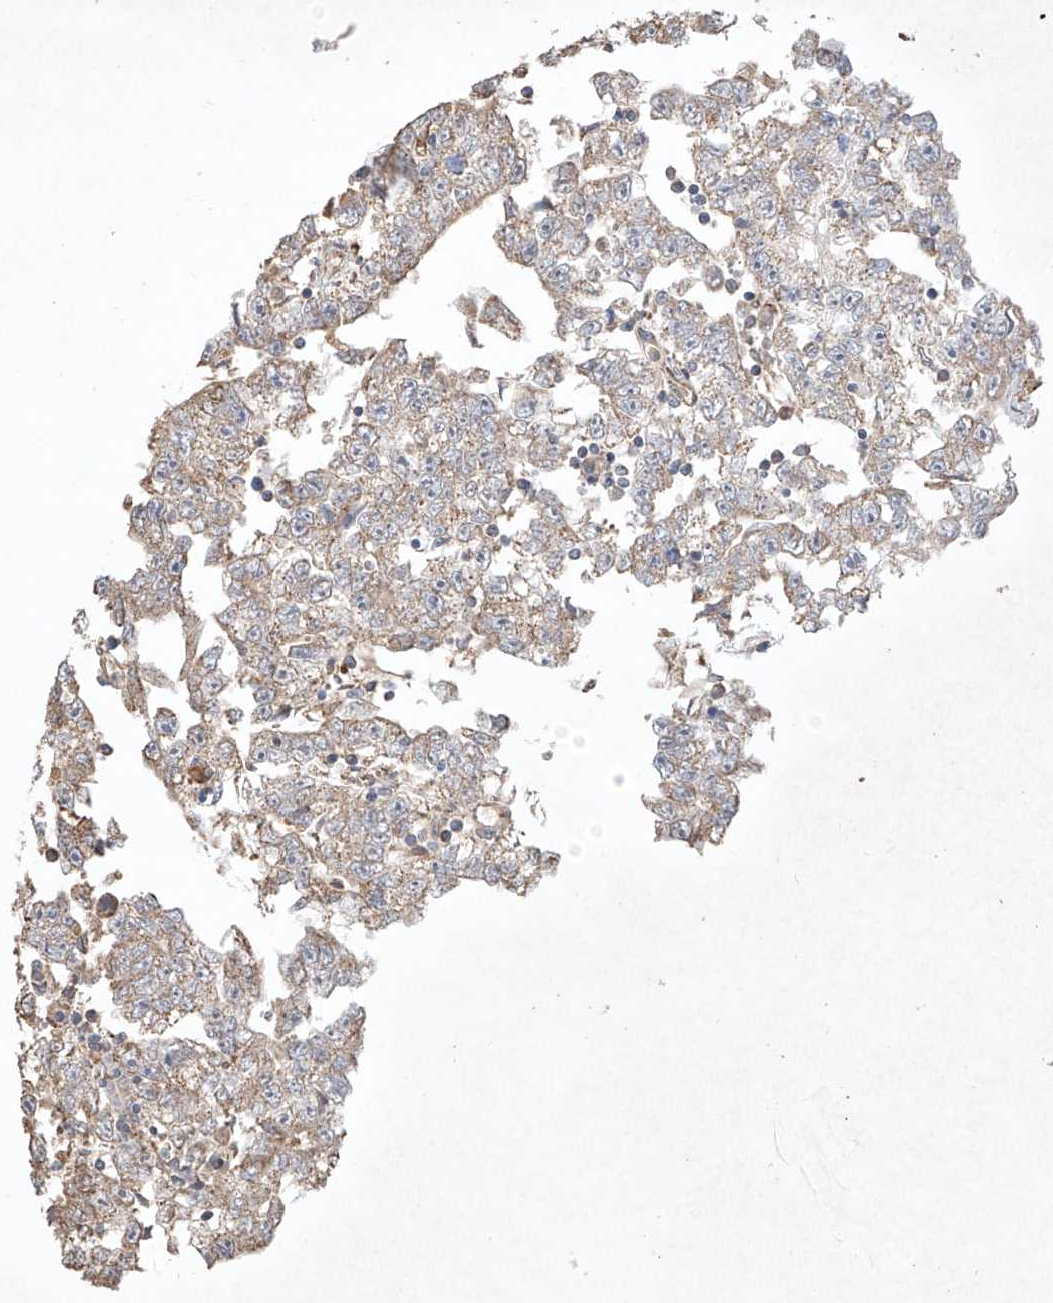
{"staining": {"intensity": "weak", "quantity": "<25%", "location": "cytoplasmic/membranous"}, "tissue": "testis cancer", "cell_type": "Tumor cells", "image_type": "cancer", "snomed": [{"axis": "morphology", "description": "Carcinoma, Embryonal, NOS"}, {"axis": "topography", "description": "Testis"}], "caption": "Immunohistochemistry (IHC) micrograph of human testis cancer (embryonal carcinoma) stained for a protein (brown), which exhibits no staining in tumor cells. Brightfield microscopy of IHC stained with DAB (3,3'-diaminobenzidine) (brown) and hematoxylin (blue), captured at high magnification.", "gene": "SEMA3B", "patient": {"sex": "male", "age": 25}}